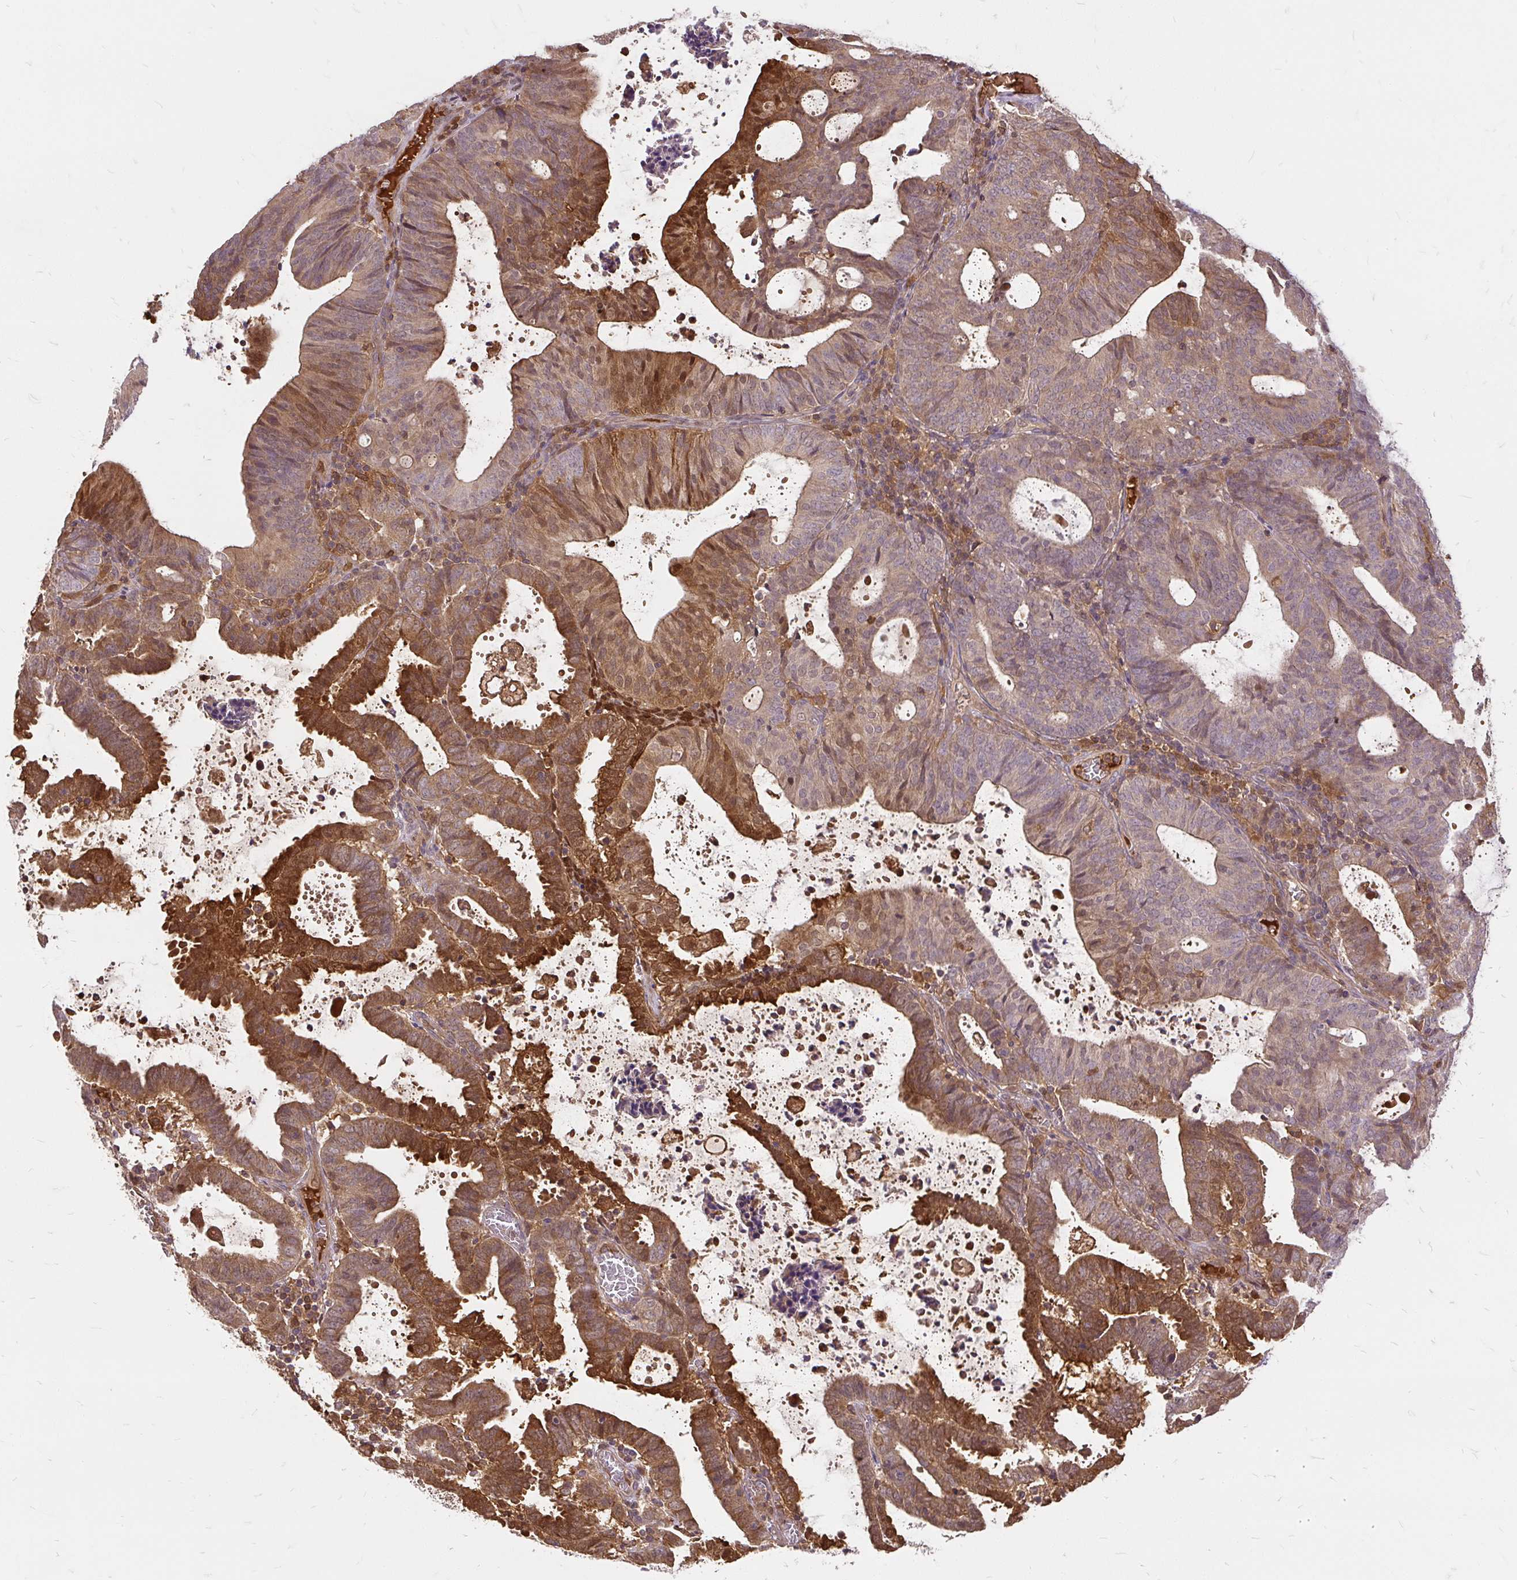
{"staining": {"intensity": "strong", "quantity": ">75%", "location": "cytoplasmic/membranous"}, "tissue": "endometrial cancer", "cell_type": "Tumor cells", "image_type": "cancer", "snomed": [{"axis": "morphology", "description": "Adenocarcinoma, NOS"}, {"axis": "topography", "description": "Uterus"}], "caption": "Immunohistochemical staining of human endometrial cancer (adenocarcinoma) displays high levels of strong cytoplasmic/membranous protein staining in approximately >75% of tumor cells.", "gene": "AP5S1", "patient": {"sex": "female", "age": 83}}